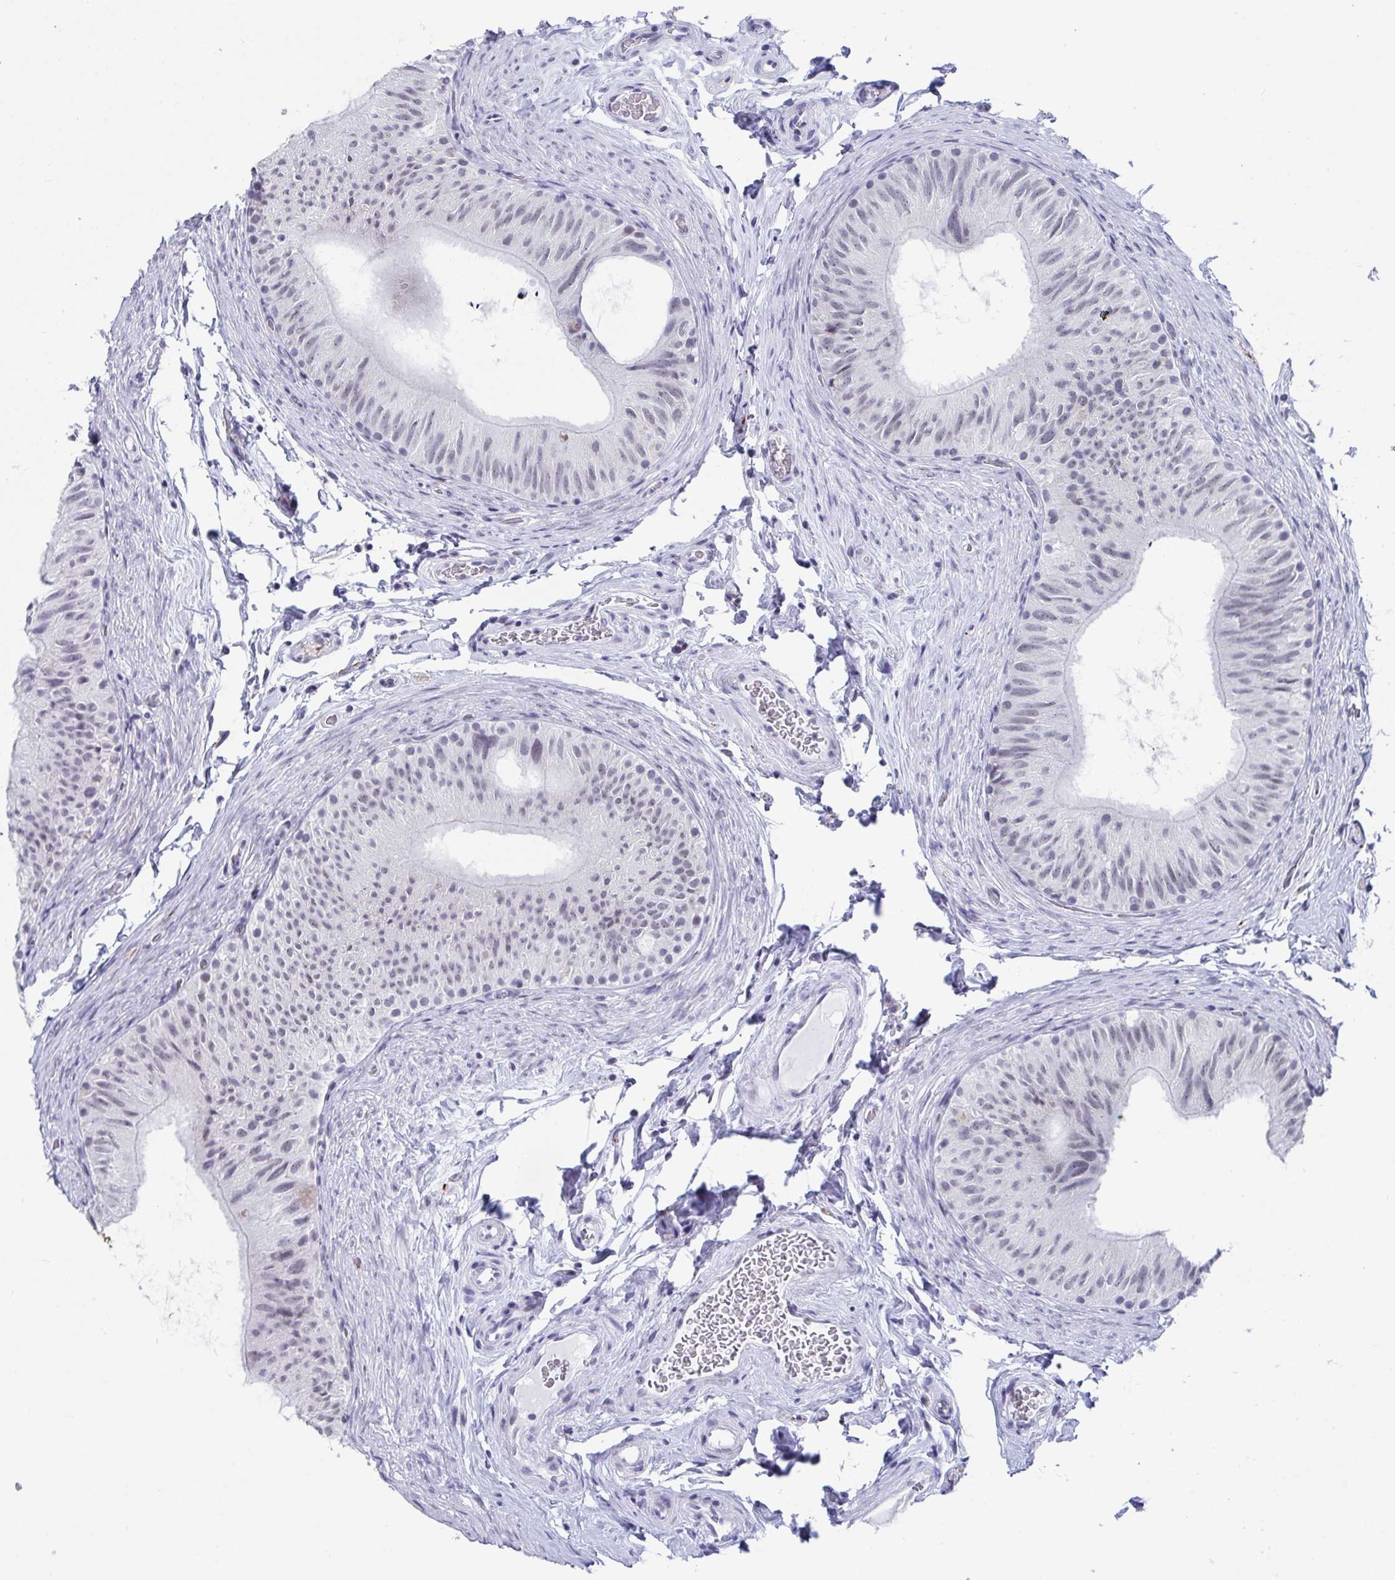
{"staining": {"intensity": "negative", "quantity": "none", "location": "none"}, "tissue": "epididymis", "cell_type": "Glandular cells", "image_type": "normal", "snomed": [{"axis": "morphology", "description": "Normal tissue, NOS"}, {"axis": "topography", "description": "Epididymis, spermatic cord, NOS"}, {"axis": "topography", "description": "Epididymis"}], "caption": "Immunohistochemistry micrograph of normal epididymis: epididymis stained with DAB reveals no significant protein expression in glandular cells. The staining was performed using DAB to visualize the protein expression in brown, while the nuclei were stained in blue with hematoxylin (Magnification: 20x).", "gene": "WDR72", "patient": {"sex": "male", "age": 31}}